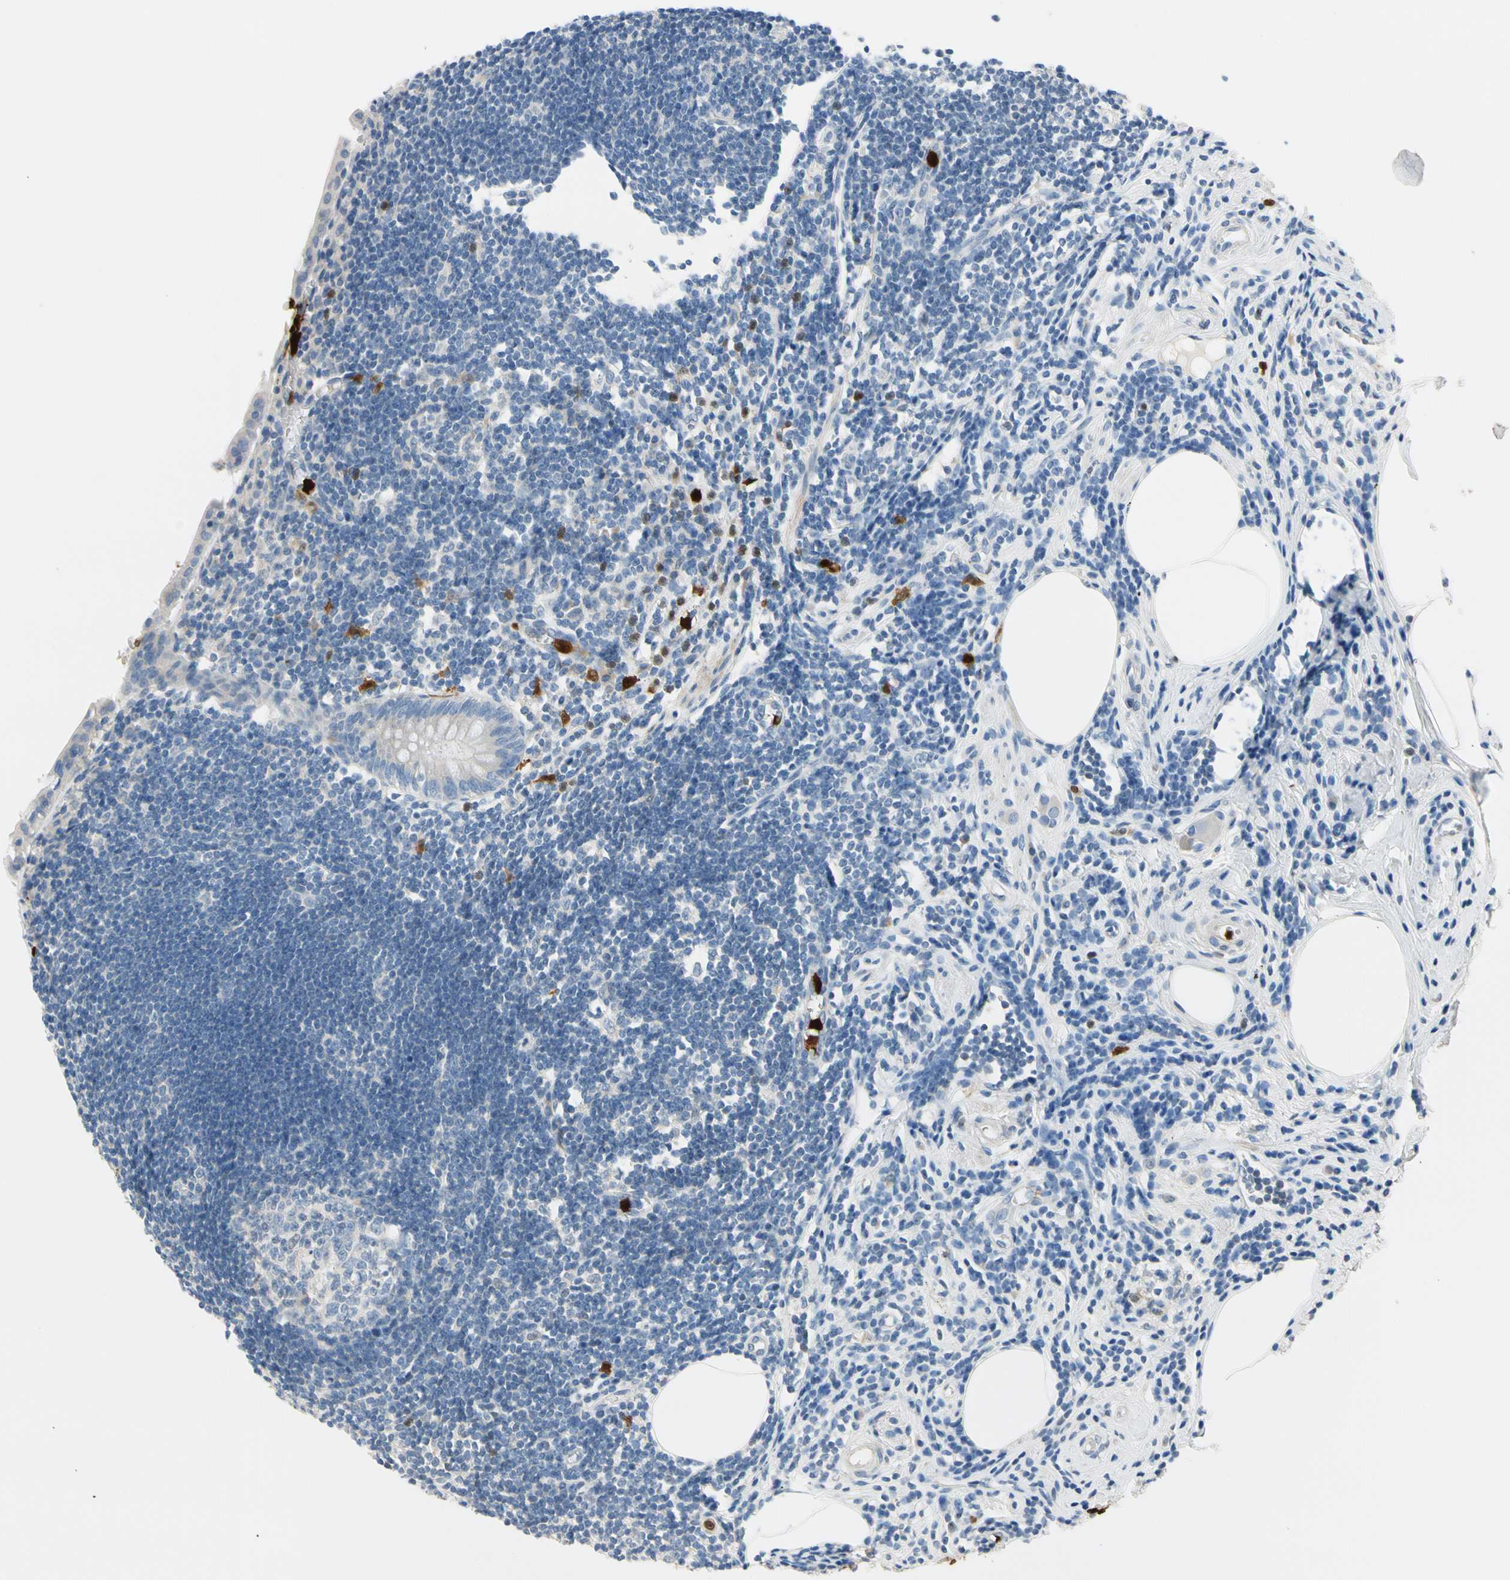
{"staining": {"intensity": "negative", "quantity": "none", "location": "none"}, "tissue": "appendix", "cell_type": "Glandular cells", "image_type": "normal", "snomed": [{"axis": "morphology", "description": "Normal tissue, NOS"}, {"axis": "topography", "description": "Appendix"}], "caption": "An IHC micrograph of normal appendix is shown. There is no staining in glandular cells of appendix. (DAB (3,3'-diaminobenzidine) IHC, high magnification).", "gene": "TRAF5", "patient": {"sex": "female", "age": 50}}